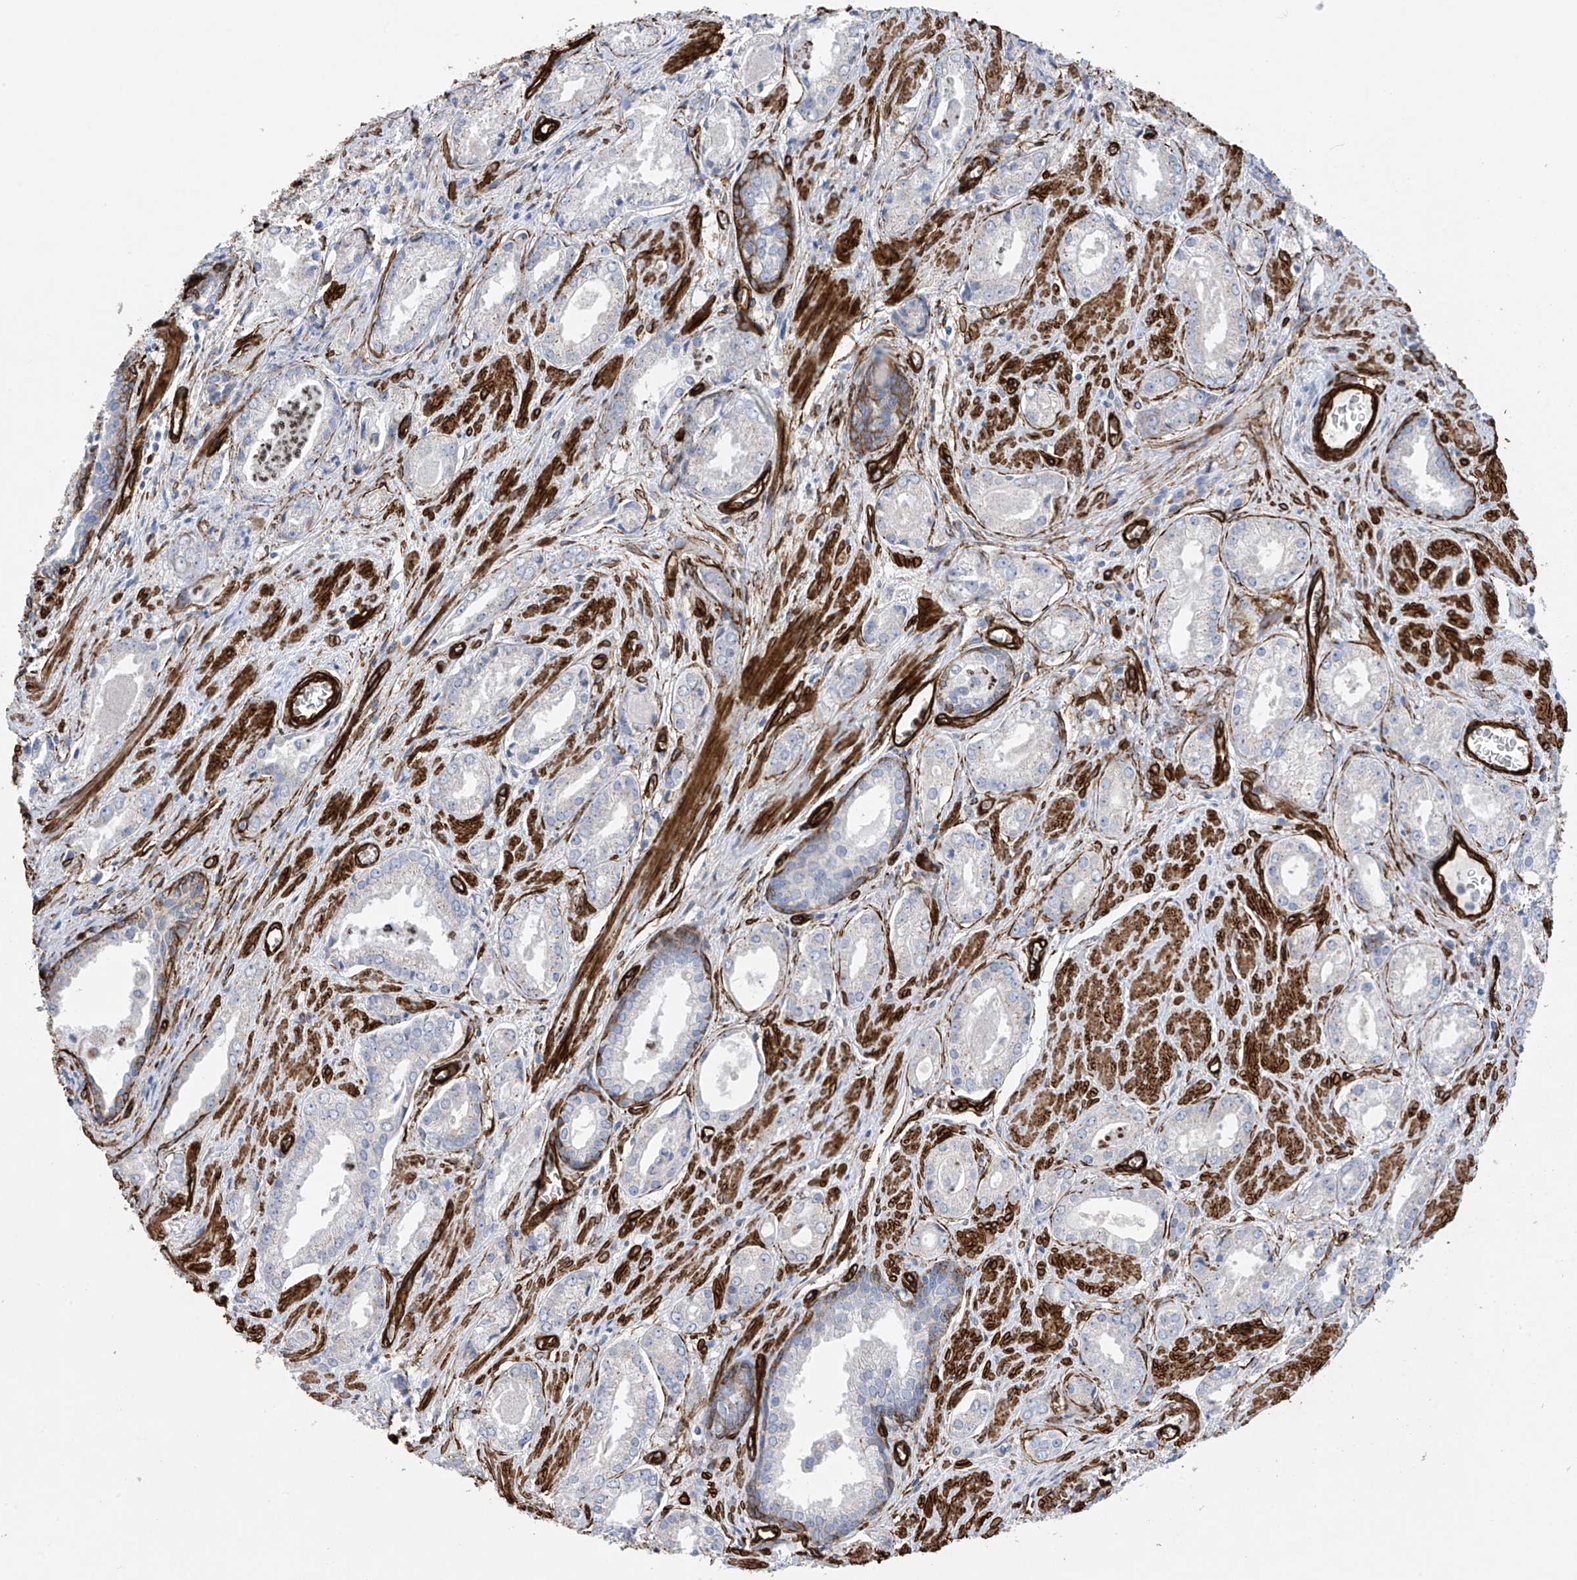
{"staining": {"intensity": "negative", "quantity": "none", "location": "none"}, "tissue": "prostate cancer", "cell_type": "Tumor cells", "image_type": "cancer", "snomed": [{"axis": "morphology", "description": "Adenocarcinoma, Low grade"}, {"axis": "topography", "description": "Prostate"}], "caption": "Low-grade adenocarcinoma (prostate) was stained to show a protein in brown. There is no significant expression in tumor cells. The staining is performed using DAB (3,3'-diaminobenzidine) brown chromogen with nuclei counter-stained in using hematoxylin.", "gene": "UBTD1", "patient": {"sex": "male", "age": 54}}